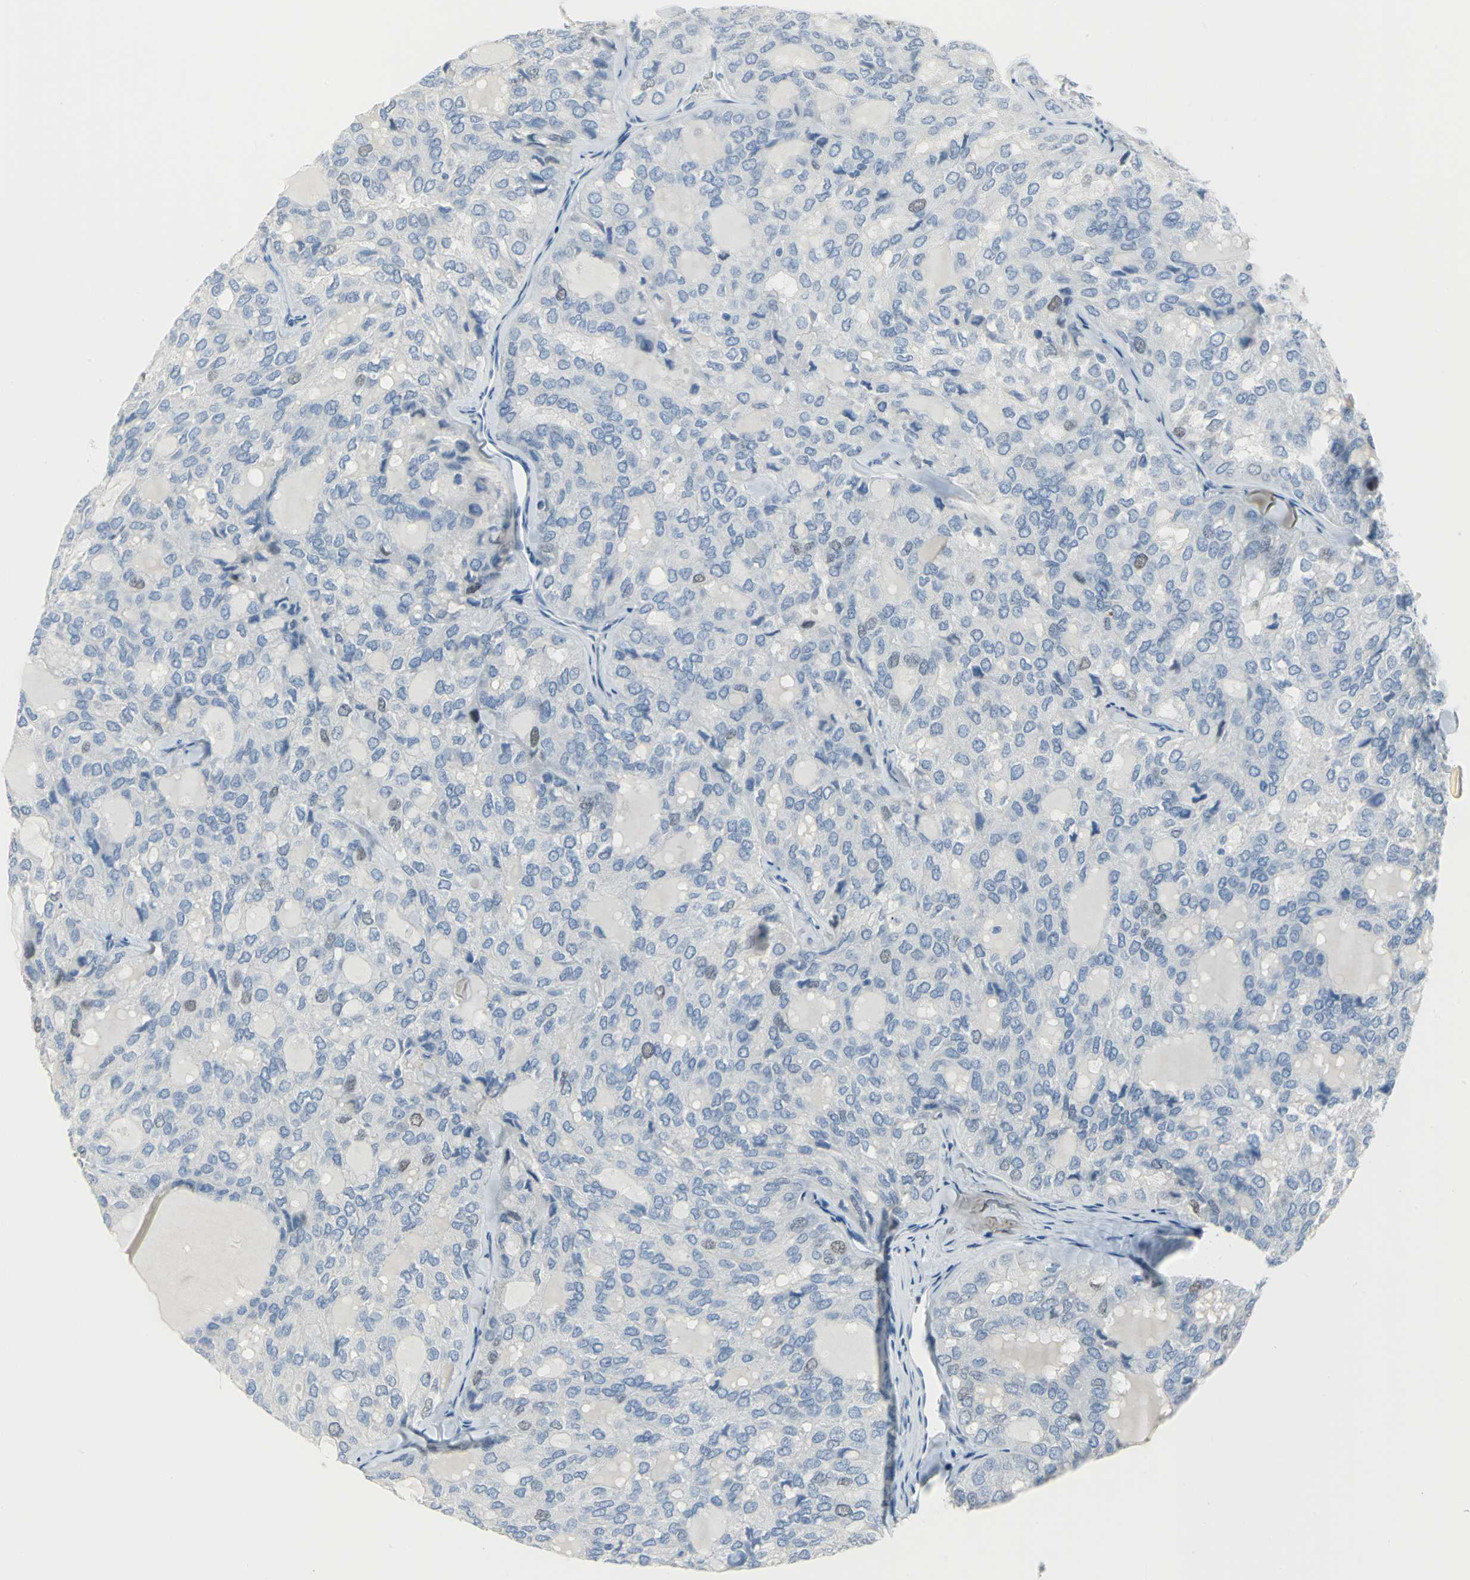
{"staining": {"intensity": "weak", "quantity": "<25%", "location": "nuclear"}, "tissue": "thyroid cancer", "cell_type": "Tumor cells", "image_type": "cancer", "snomed": [{"axis": "morphology", "description": "Follicular adenoma carcinoma, NOS"}, {"axis": "topography", "description": "Thyroid gland"}], "caption": "Human thyroid cancer stained for a protein using immunohistochemistry (IHC) exhibits no expression in tumor cells.", "gene": "MCM3", "patient": {"sex": "male", "age": 75}}